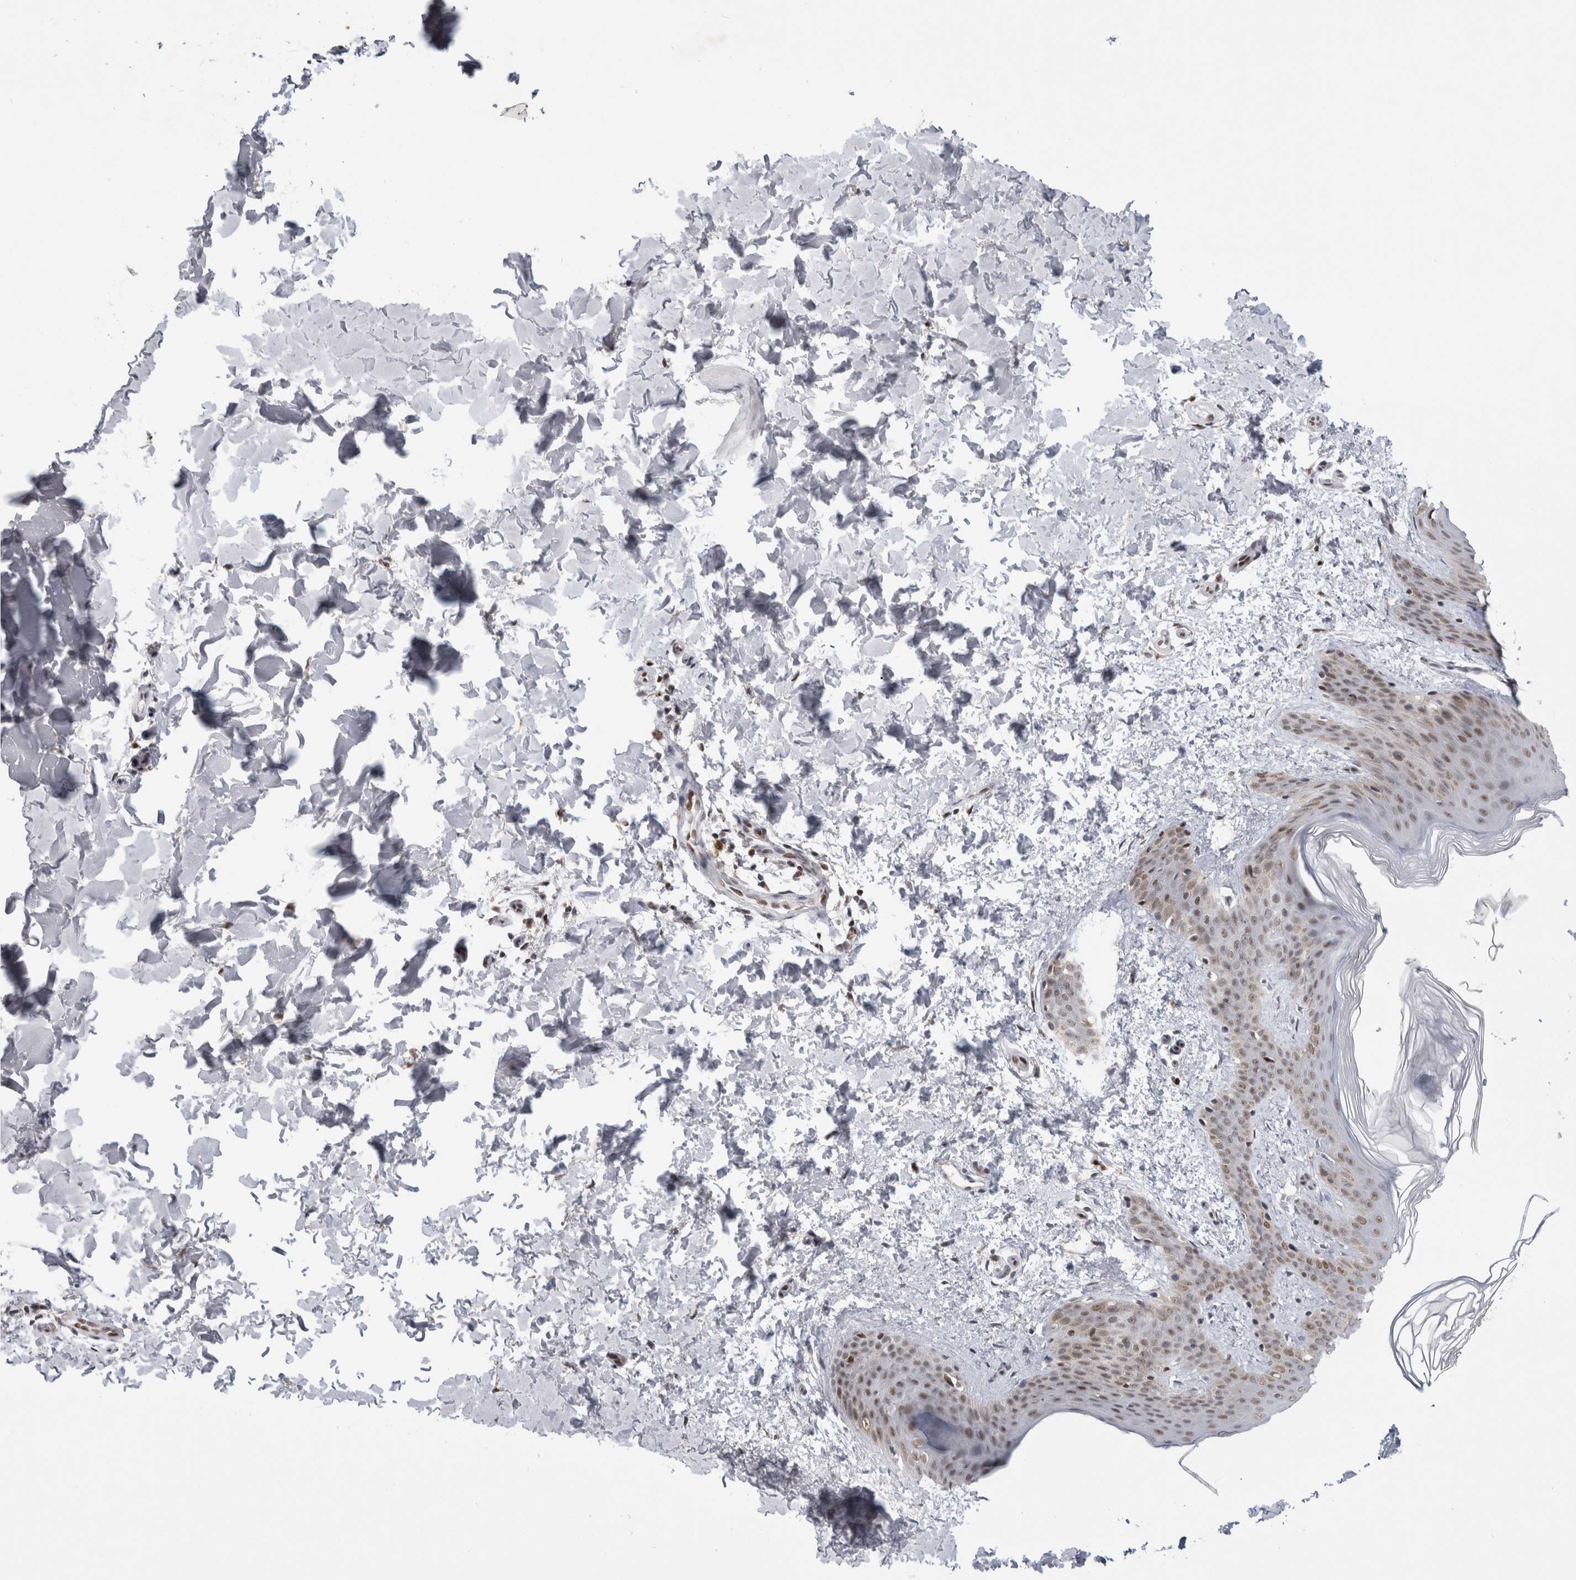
{"staining": {"intensity": "negative", "quantity": "none", "location": "none"}, "tissue": "skin", "cell_type": "Fibroblasts", "image_type": "normal", "snomed": [{"axis": "morphology", "description": "Normal tissue, NOS"}, {"axis": "morphology", "description": "Neoplasm, benign, NOS"}, {"axis": "topography", "description": "Skin"}, {"axis": "topography", "description": "Soft tissue"}], "caption": "Benign skin was stained to show a protein in brown. There is no significant expression in fibroblasts. (Brightfield microscopy of DAB (3,3'-diaminobenzidine) immunohistochemistry (IHC) at high magnification).", "gene": "SRARP", "patient": {"sex": "male", "age": 26}}